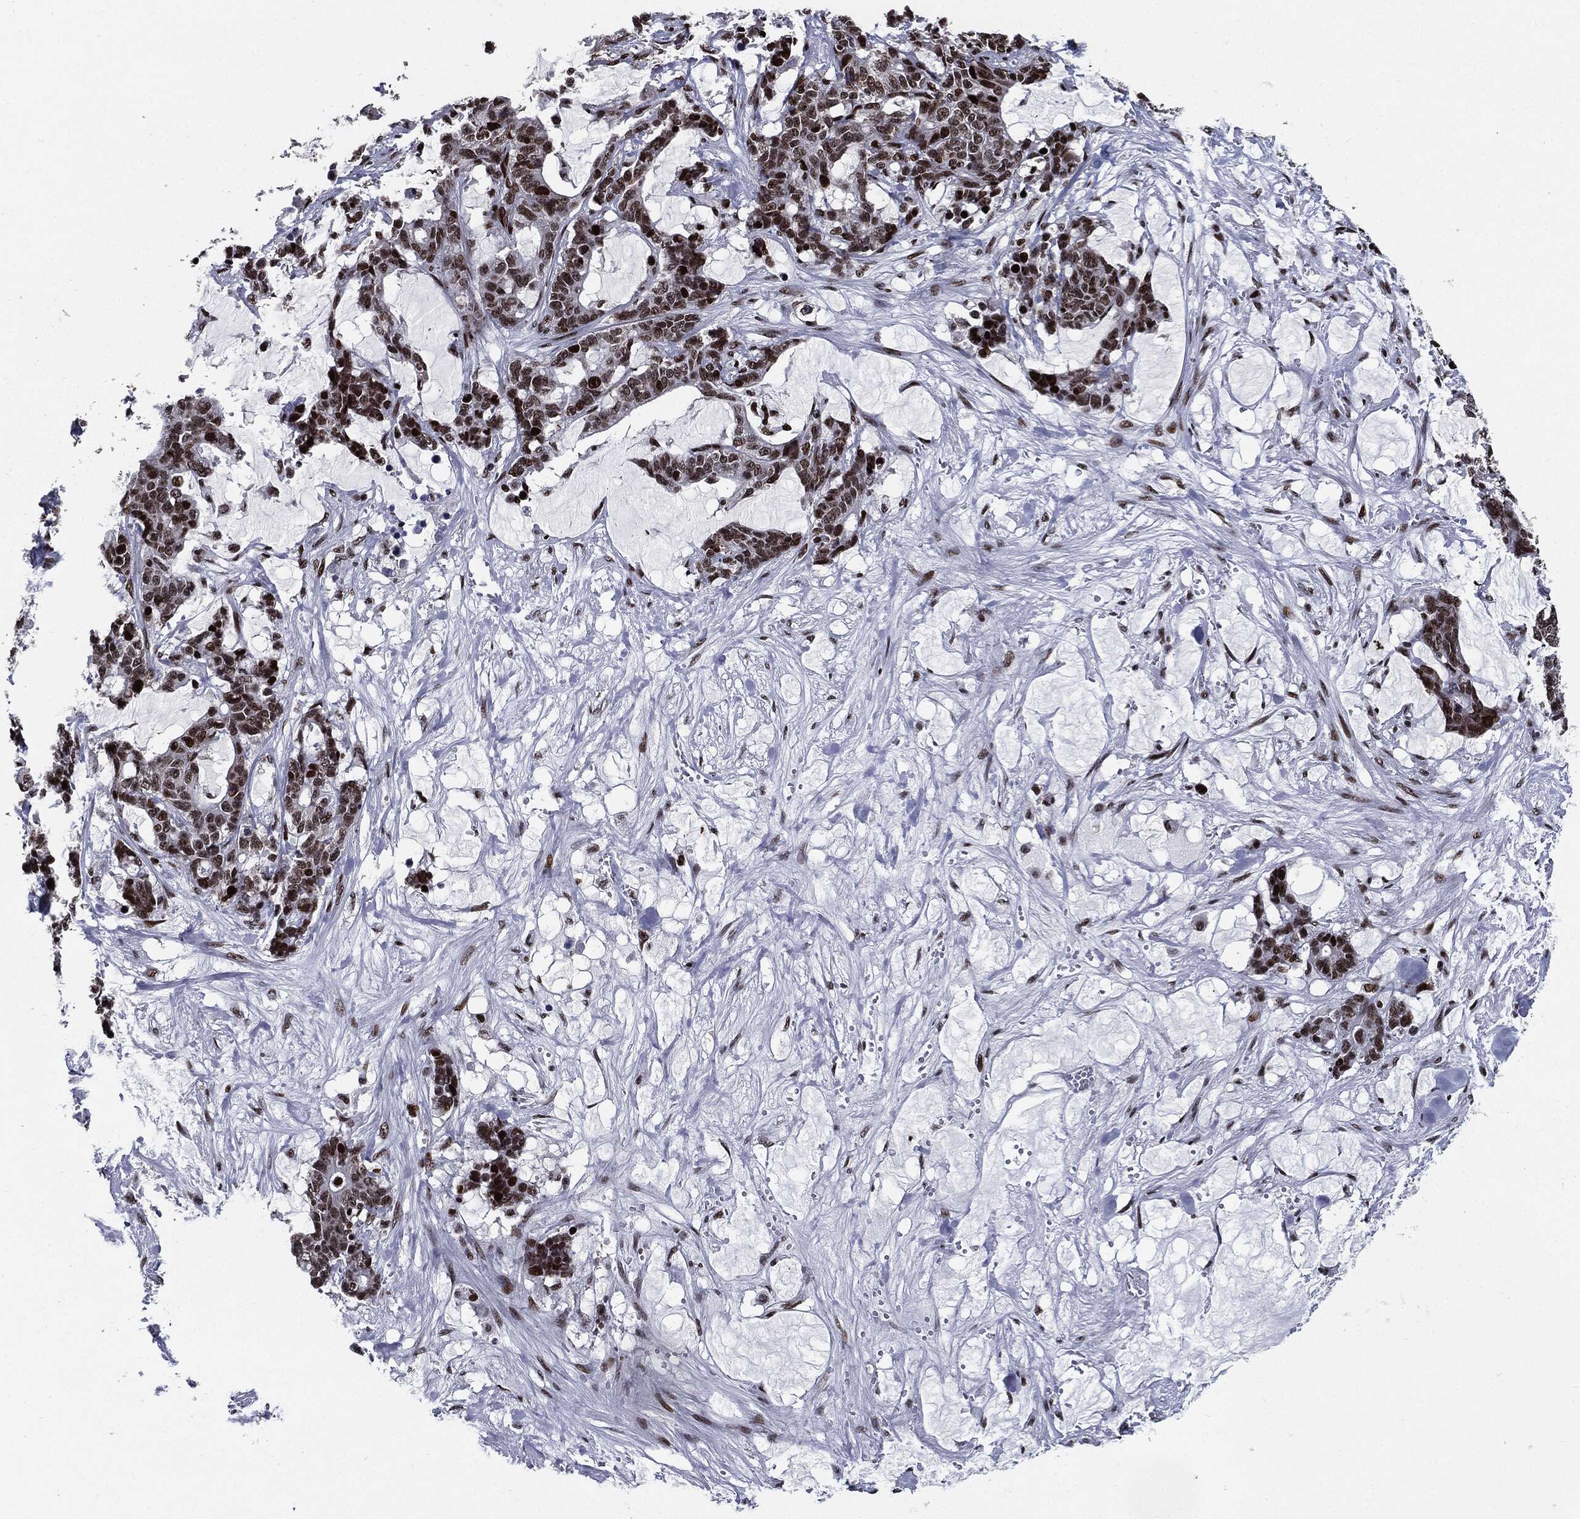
{"staining": {"intensity": "strong", "quantity": ">75%", "location": "nuclear"}, "tissue": "stomach cancer", "cell_type": "Tumor cells", "image_type": "cancer", "snomed": [{"axis": "morphology", "description": "Normal tissue, NOS"}, {"axis": "morphology", "description": "Adenocarcinoma, NOS"}, {"axis": "topography", "description": "Stomach"}], "caption": "A brown stain labels strong nuclear expression of a protein in human stomach cancer (adenocarcinoma) tumor cells.", "gene": "ZFP91", "patient": {"sex": "female", "age": 64}}